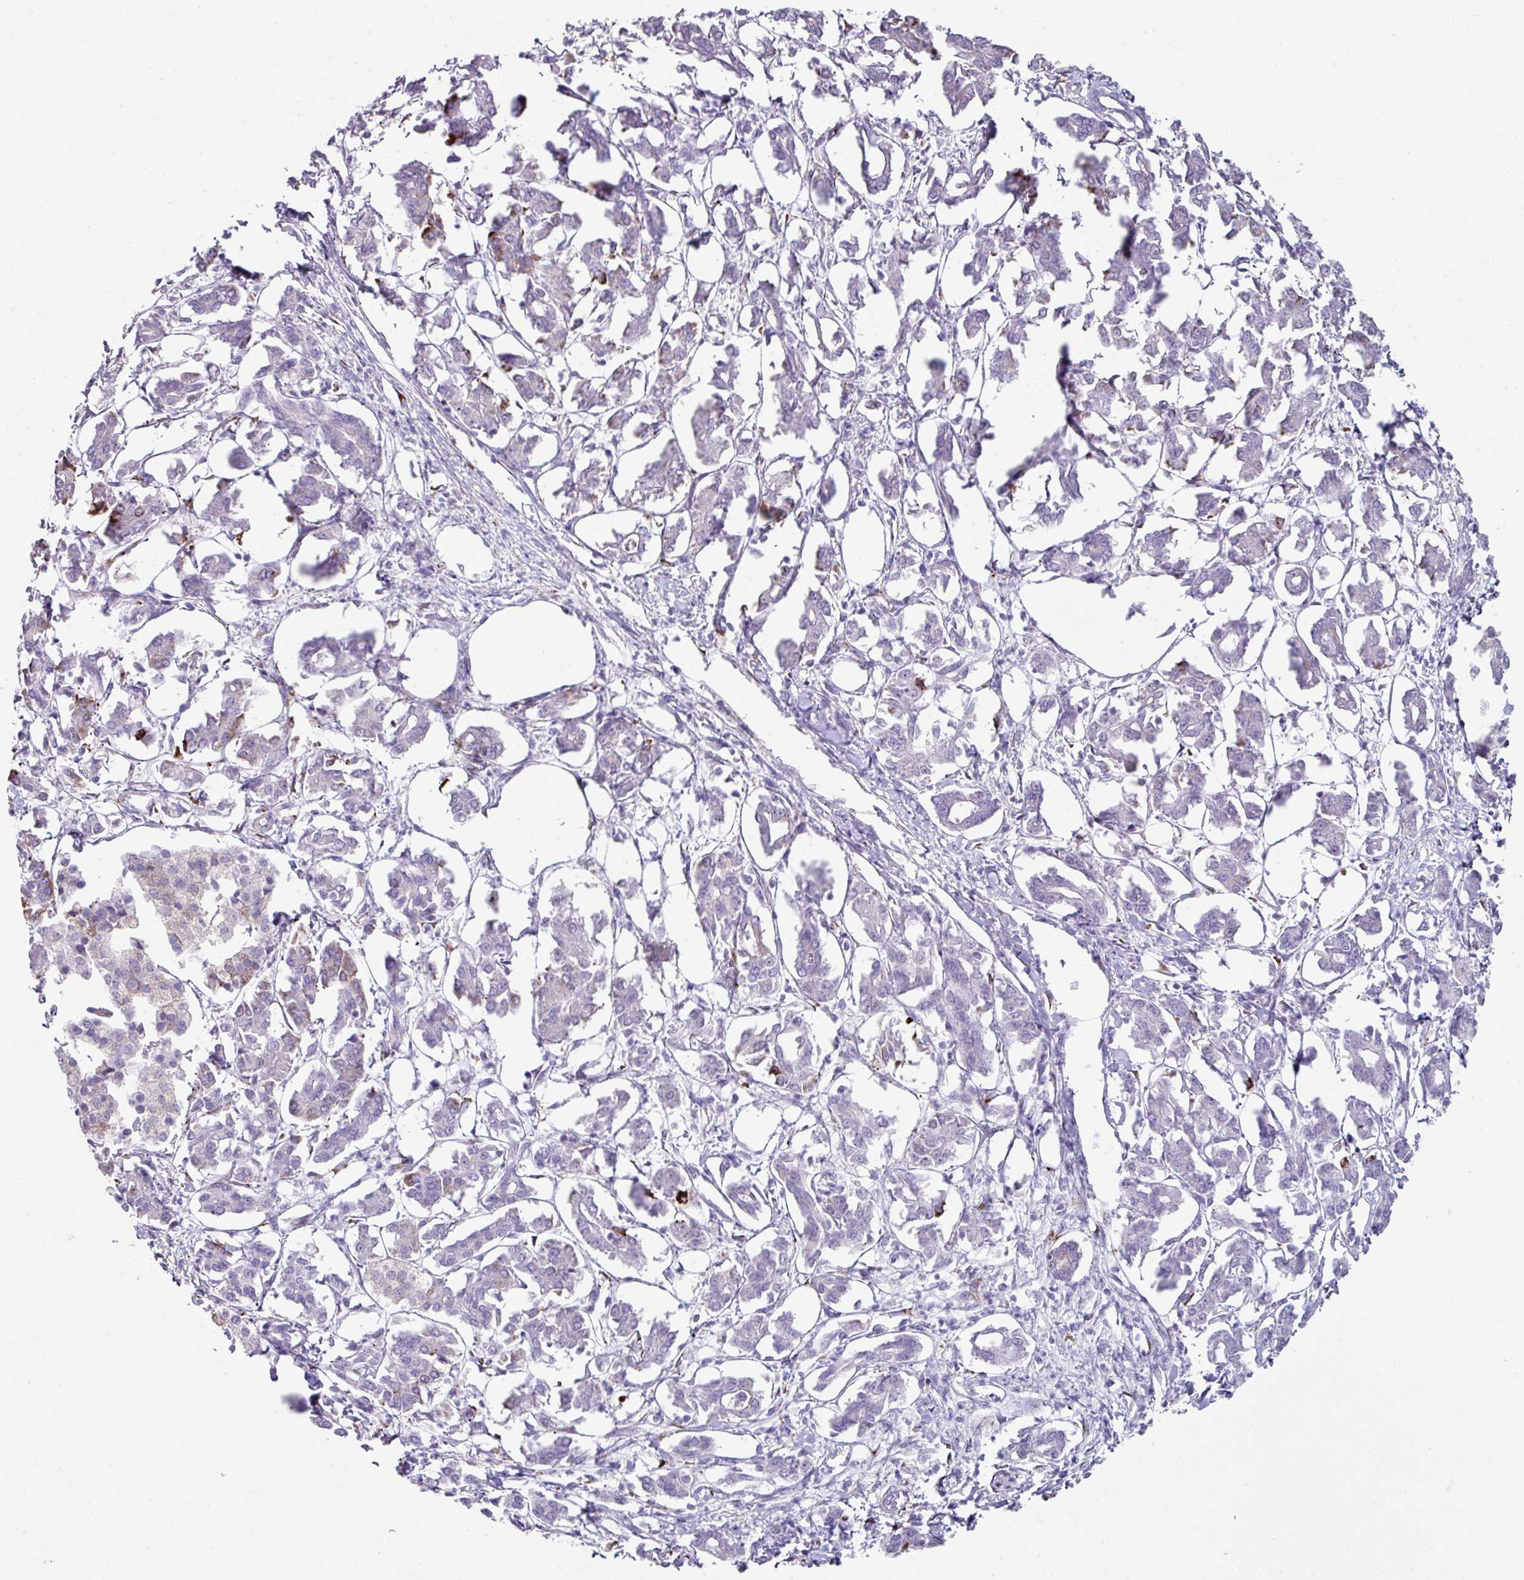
{"staining": {"intensity": "negative", "quantity": "none", "location": "none"}, "tissue": "pancreatic cancer", "cell_type": "Tumor cells", "image_type": "cancer", "snomed": [{"axis": "morphology", "description": "Adenocarcinoma, NOS"}, {"axis": "topography", "description": "Pancreas"}], "caption": "IHC of human pancreatic cancer (adenocarcinoma) displays no positivity in tumor cells.", "gene": "BMS1", "patient": {"sex": "male", "age": 61}}